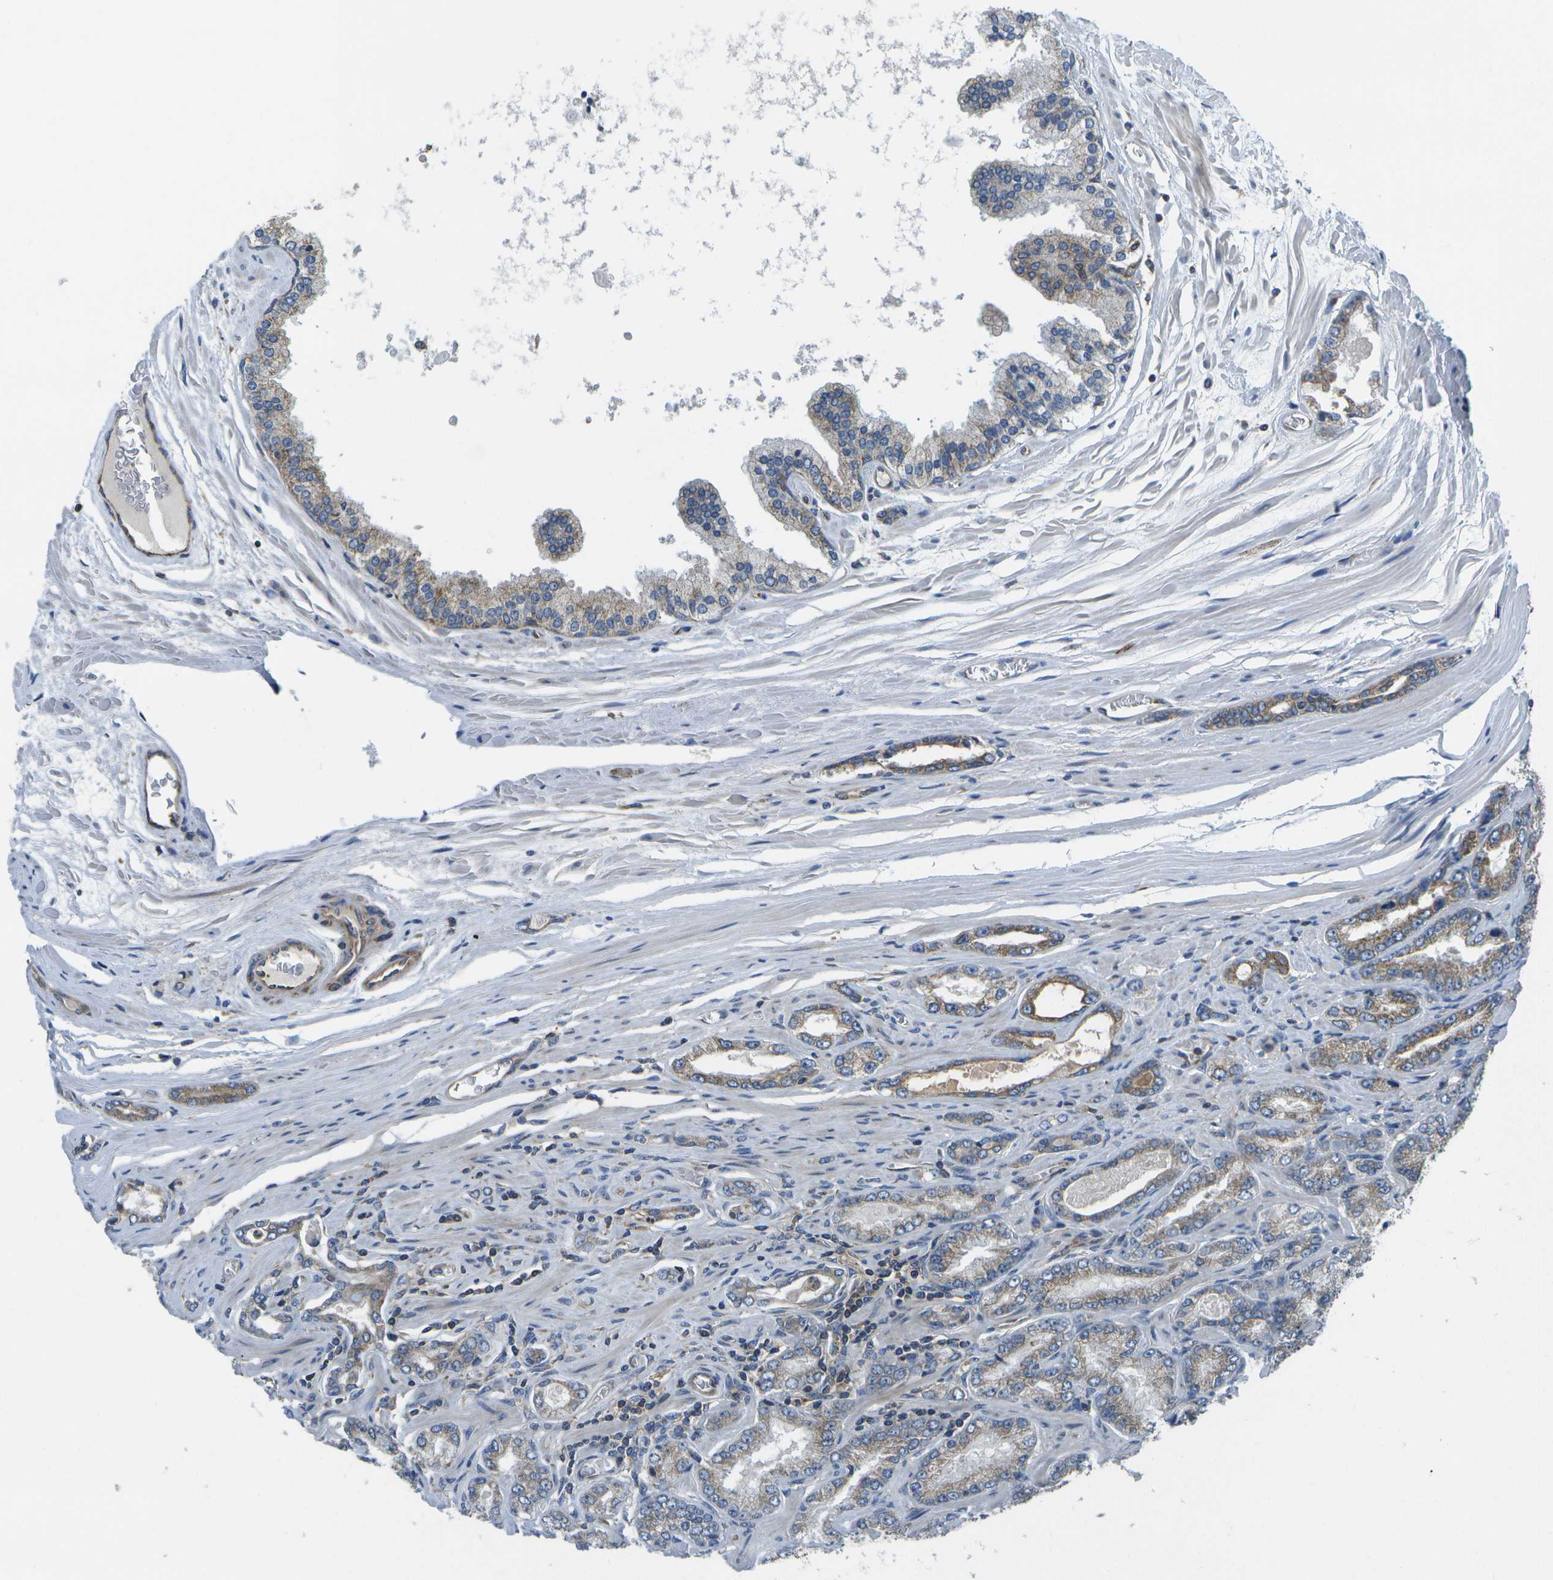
{"staining": {"intensity": "moderate", "quantity": ">75%", "location": "cytoplasmic/membranous"}, "tissue": "prostate cancer", "cell_type": "Tumor cells", "image_type": "cancer", "snomed": [{"axis": "morphology", "description": "Adenocarcinoma, High grade"}, {"axis": "topography", "description": "Prostate"}], "caption": "Prostate adenocarcinoma (high-grade) stained for a protein (brown) demonstrates moderate cytoplasmic/membranous positive expression in about >75% of tumor cells.", "gene": "DPM3", "patient": {"sex": "male", "age": 65}}